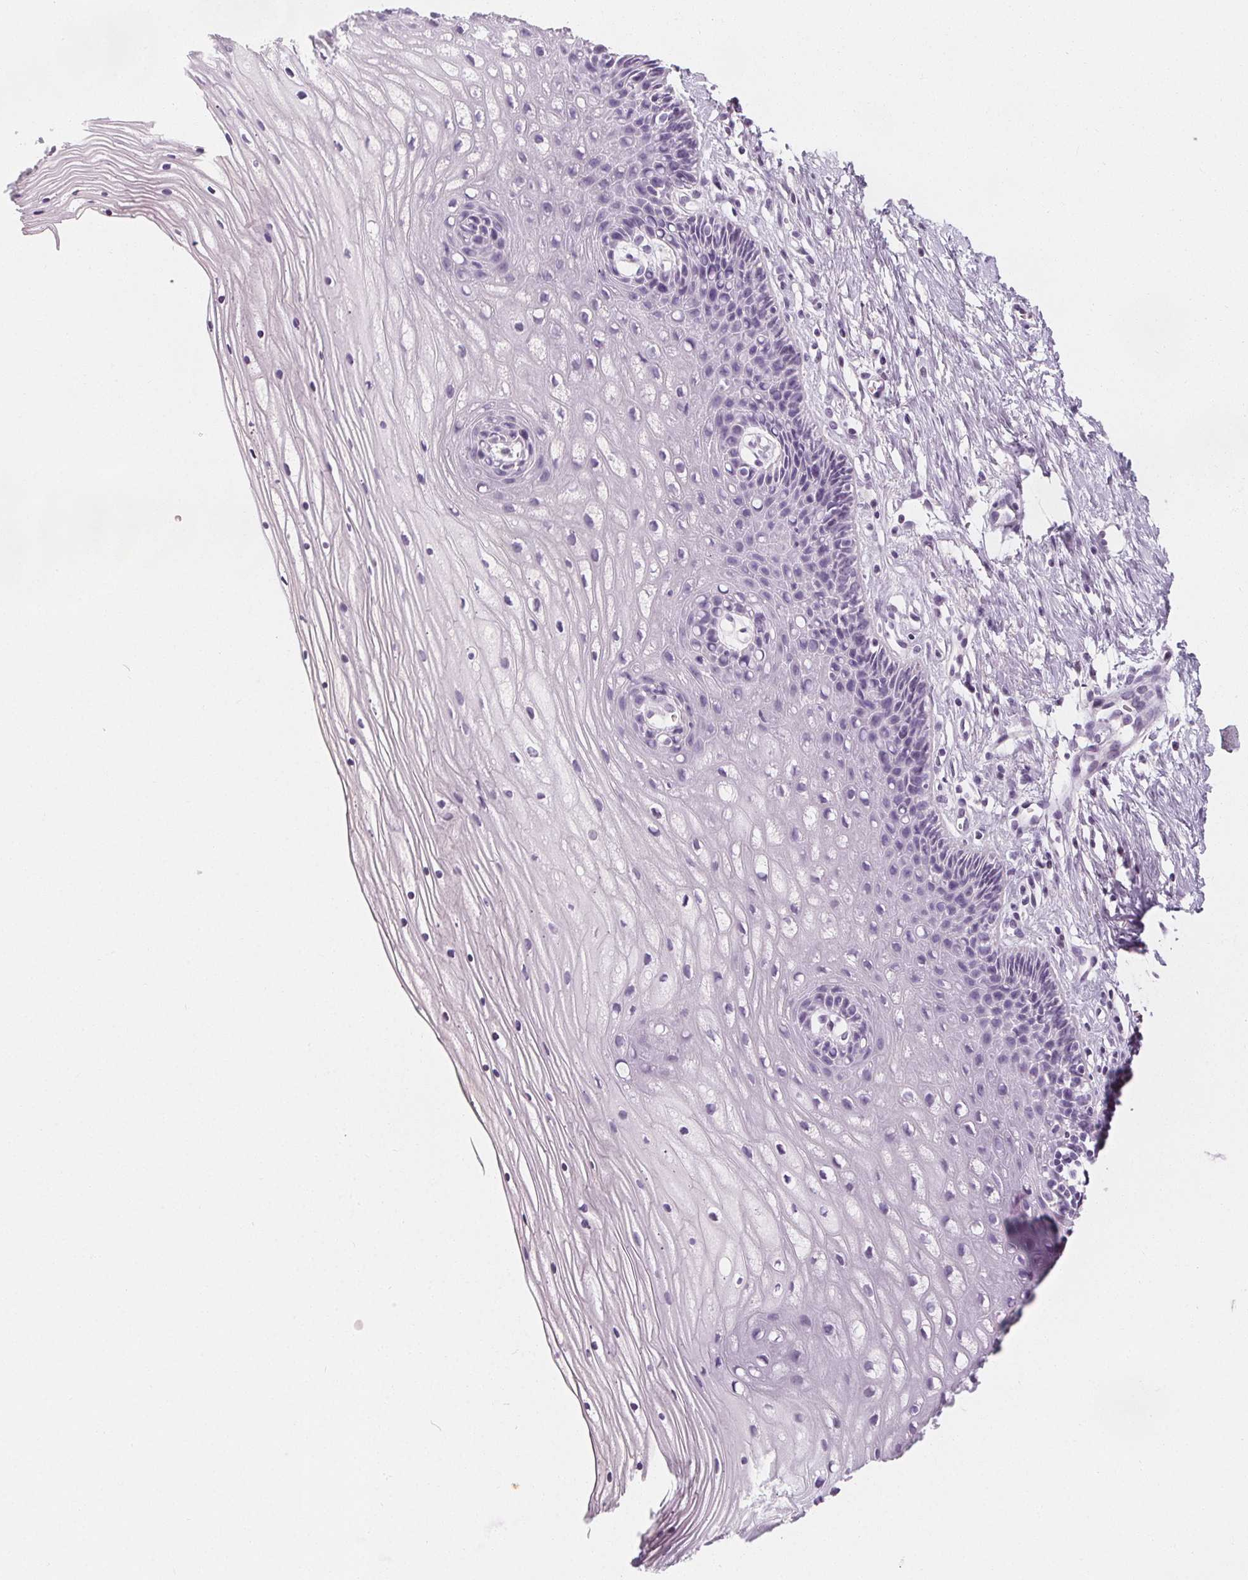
{"staining": {"intensity": "negative", "quantity": "none", "location": "none"}, "tissue": "cervix", "cell_type": "Glandular cells", "image_type": "normal", "snomed": [{"axis": "morphology", "description": "Normal tissue, NOS"}, {"axis": "topography", "description": "Cervix"}], "caption": "Immunohistochemistry image of benign cervix: cervix stained with DAB displays no significant protein positivity in glandular cells.", "gene": "UGP2", "patient": {"sex": "female", "age": 35}}